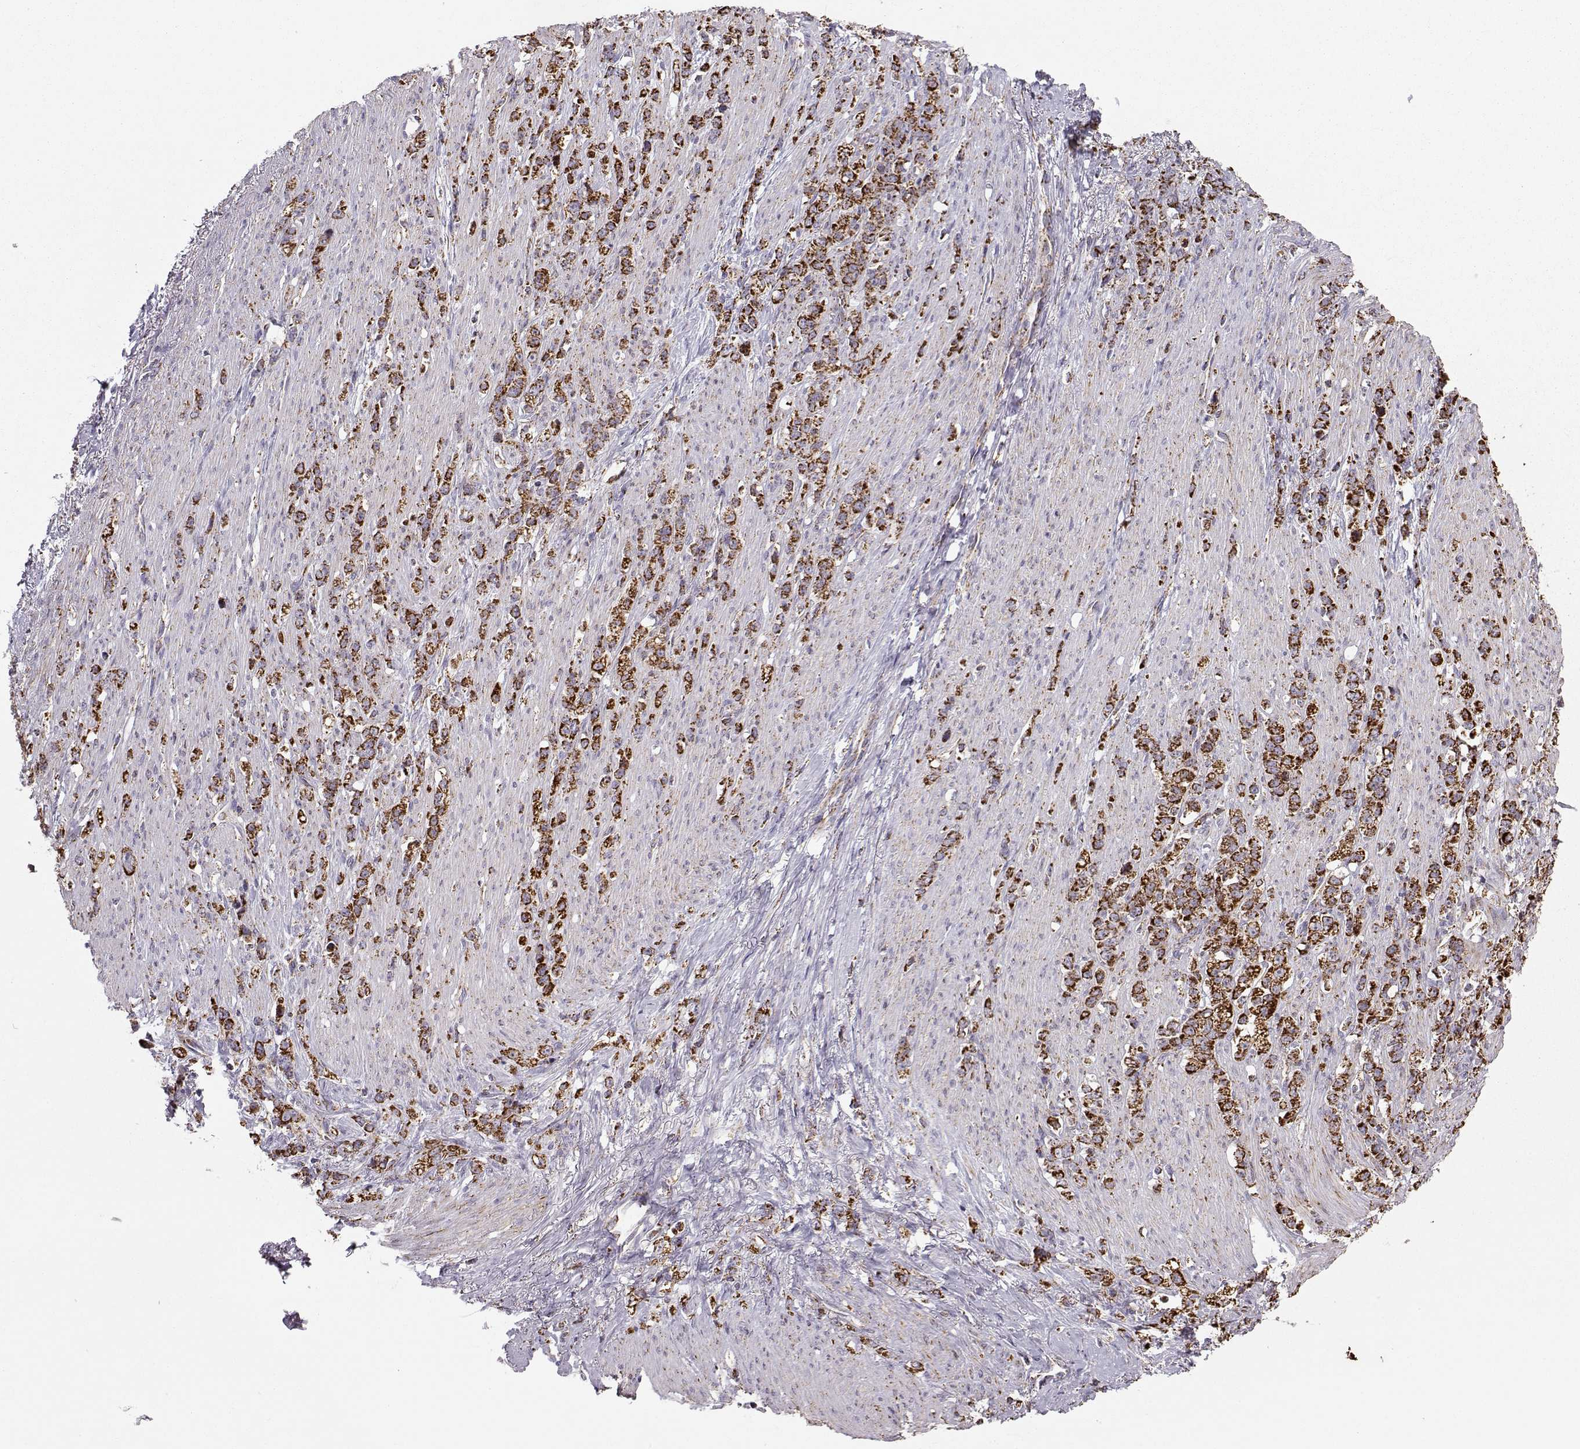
{"staining": {"intensity": "strong", "quantity": ">75%", "location": "cytoplasmic/membranous"}, "tissue": "stomach cancer", "cell_type": "Tumor cells", "image_type": "cancer", "snomed": [{"axis": "morphology", "description": "Adenocarcinoma, NOS"}, {"axis": "topography", "description": "Stomach, lower"}], "caption": "Stomach cancer (adenocarcinoma) stained with a protein marker demonstrates strong staining in tumor cells.", "gene": "NECAB3", "patient": {"sex": "male", "age": 88}}